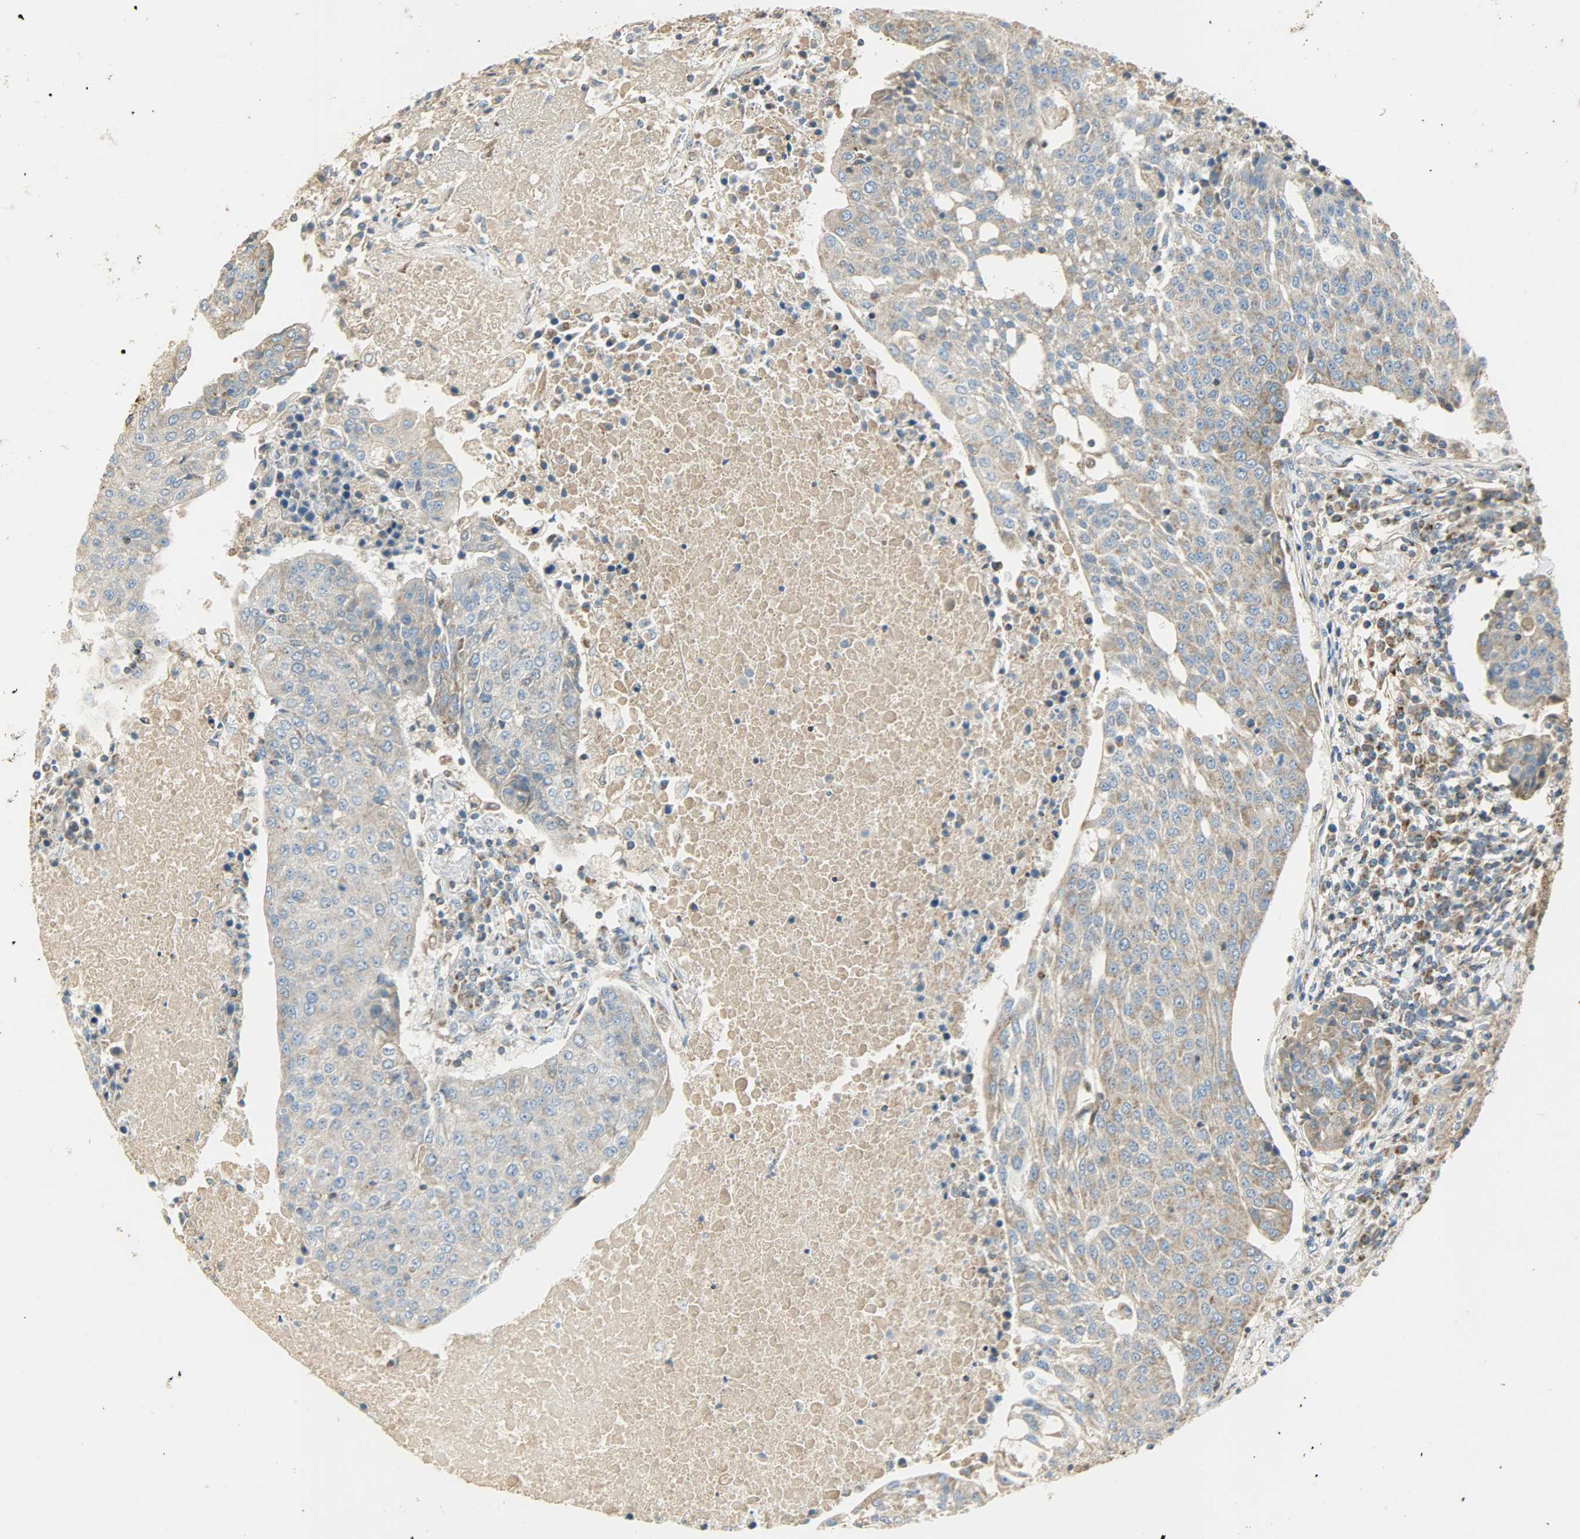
{"staining": {"intensity": "weak", "quantity": ">75%", "location": "cytoplasmic/membranous"}, "tissue": "urothelial cancer", "cell_type": "Tumor cells", "image_type": "cancer", "snomed": [{"axis": "morphology", "description": "Urothelial carcinoma, High grade"}, {"axis": "topography", "description": "Urinary bladder"}], "caption": "The photomicrograph shows immunohistochemical staining of urothelial cancer. There is weak cytoplasmic/membranous expression is identified in about >75% of tumor cells.", "gene": "NNT", "patient": {"sex": "female", "age": 85}}